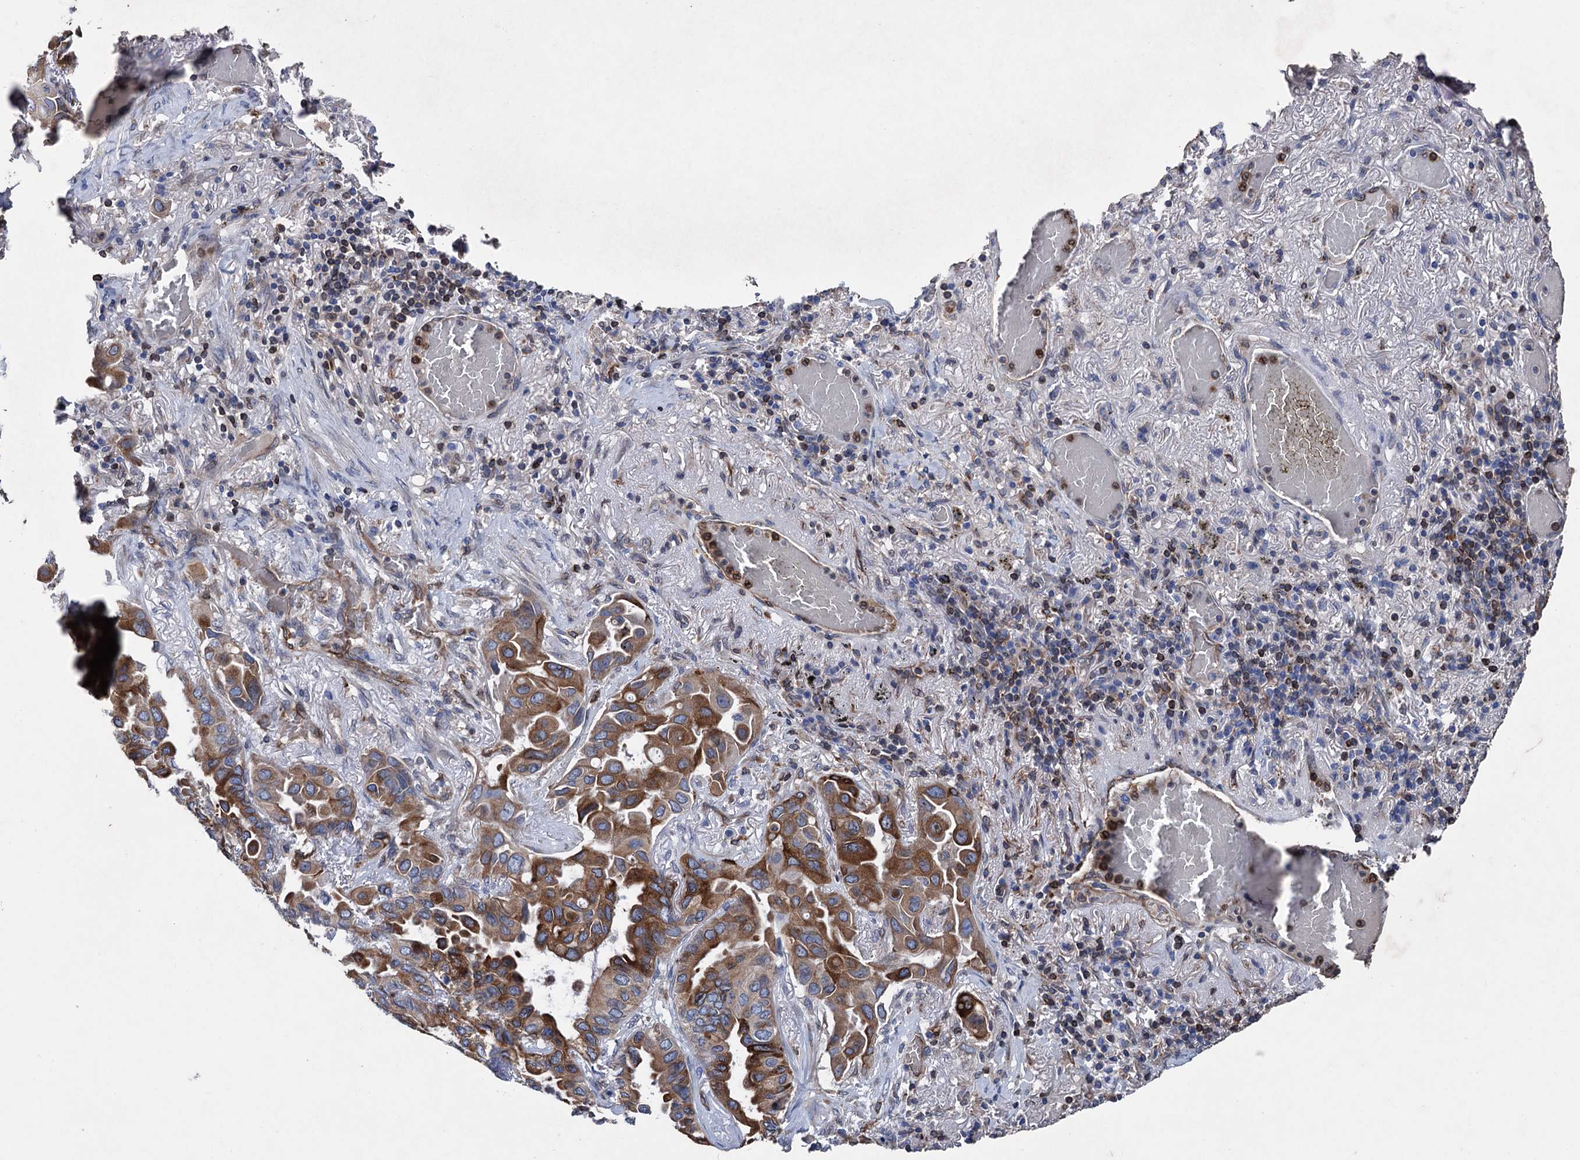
{"staining": {"intensity": "strong", "quantity": "25%-75%", "location": "cytoplasmic/membranous"}, "tissue": "lung cancer", "cell_type": "Tumor cells", "image_type": "cancer", "snomed": [{"axis": "morphology", "description": "Adenocarcinoma, NOS"}, {"axis": "topography", "description": "Lung"}], "caption": "Lung cancer (adenocarcinoma) stained for a protein displays strong cytoplasmic/membranous positivity in tumor cells.", "gene": "STING1", "patient": {"sex": "male", "age": 64}}